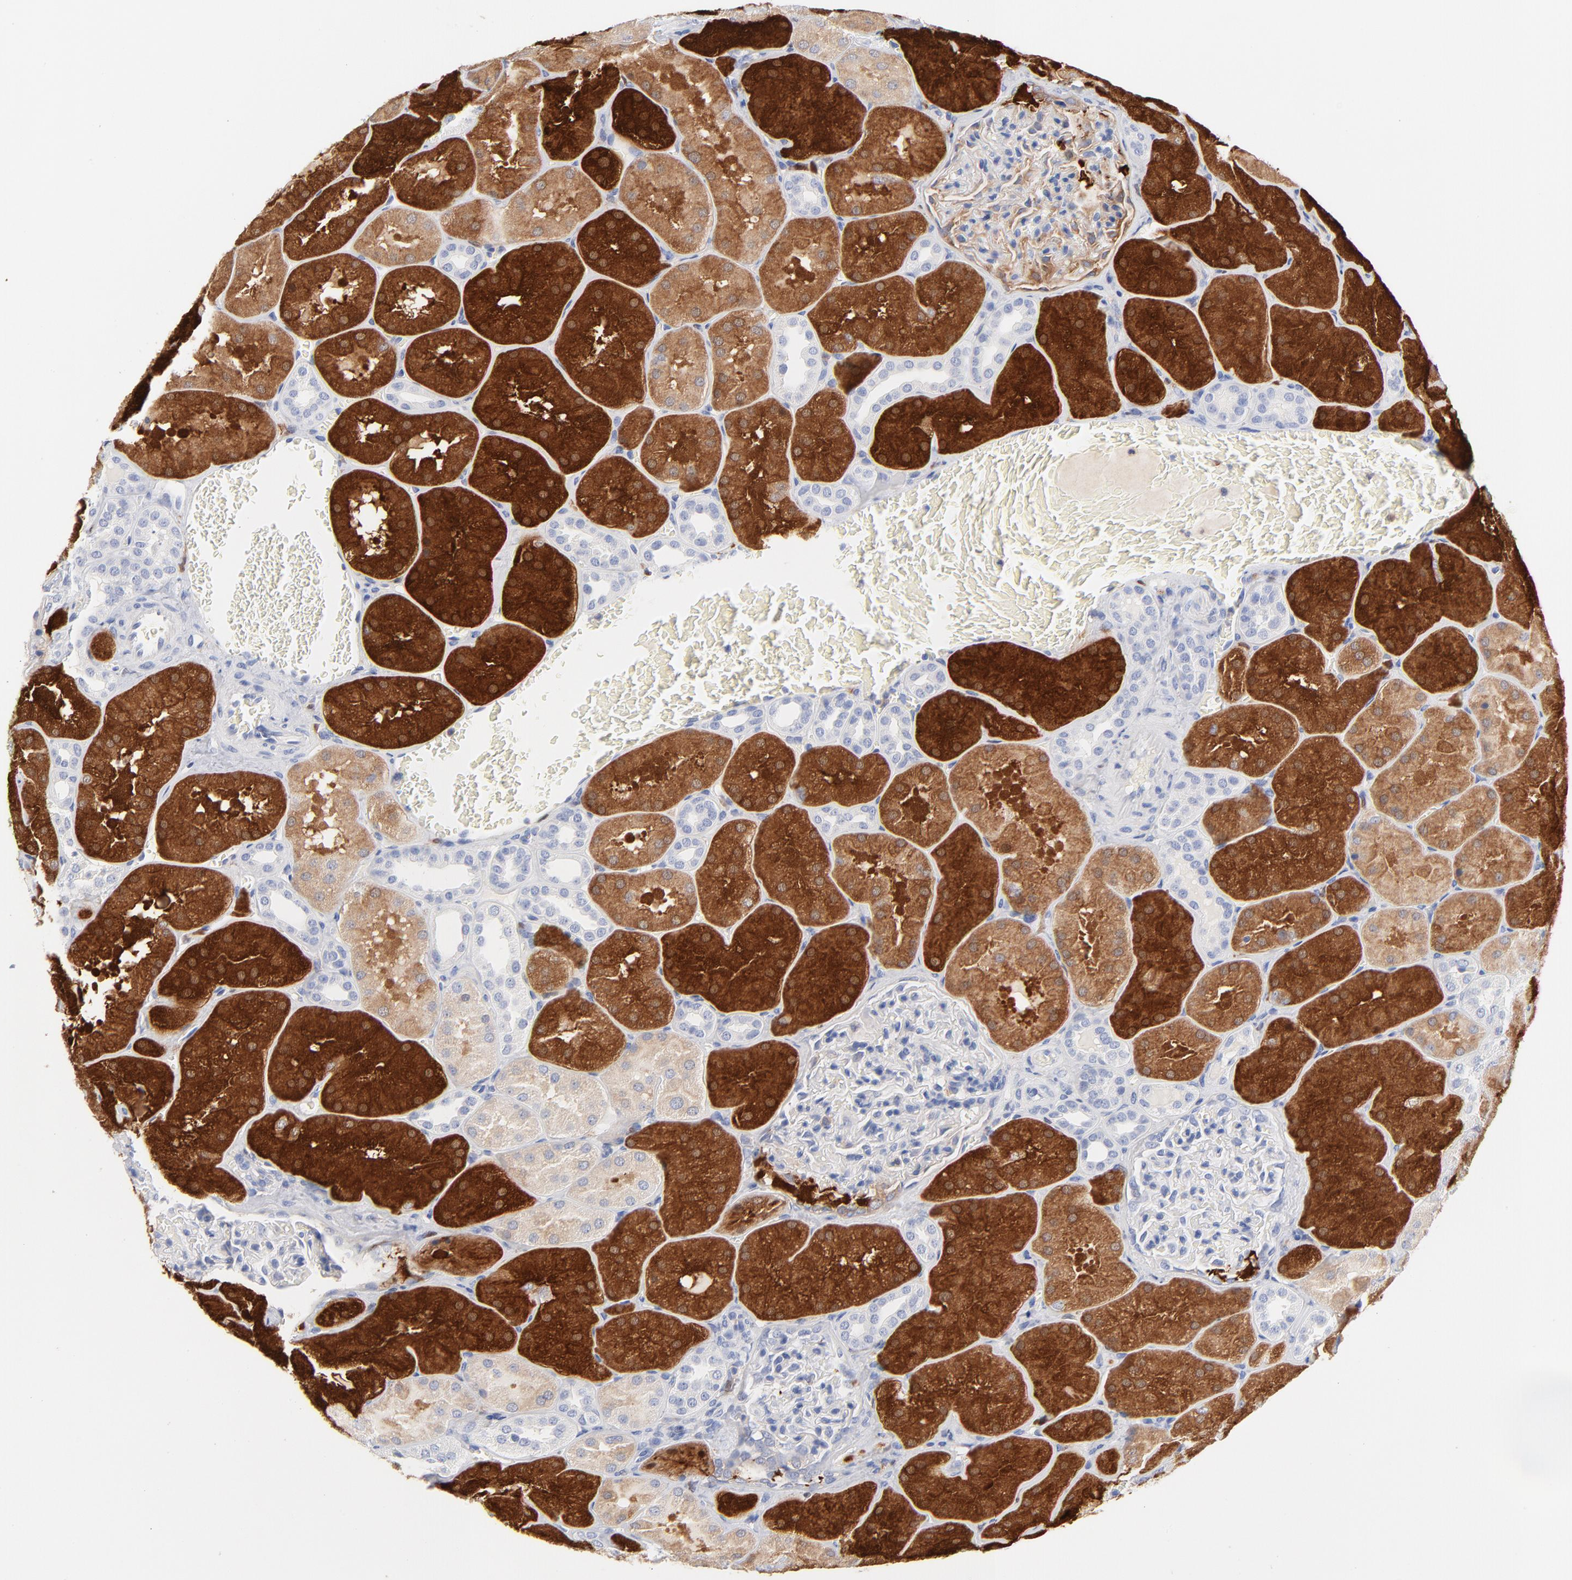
{"staining": {"intensity": "negative", "quantity": "none", "location": "none"}, "tissue": "kidney", "cell_type": "Cells in glomeruli", "image_type": "normal", "snomed": [{"axis": "morphology", "description": "Normal tissue, NOS"}, {"axis": "topography", "description": "Kidney"}], "caption": "Cells in glomeruli are negative for protein expression in benign human kidney.", "gene": "IFIT2", "patient": {"sex": "male", "age": 28}}